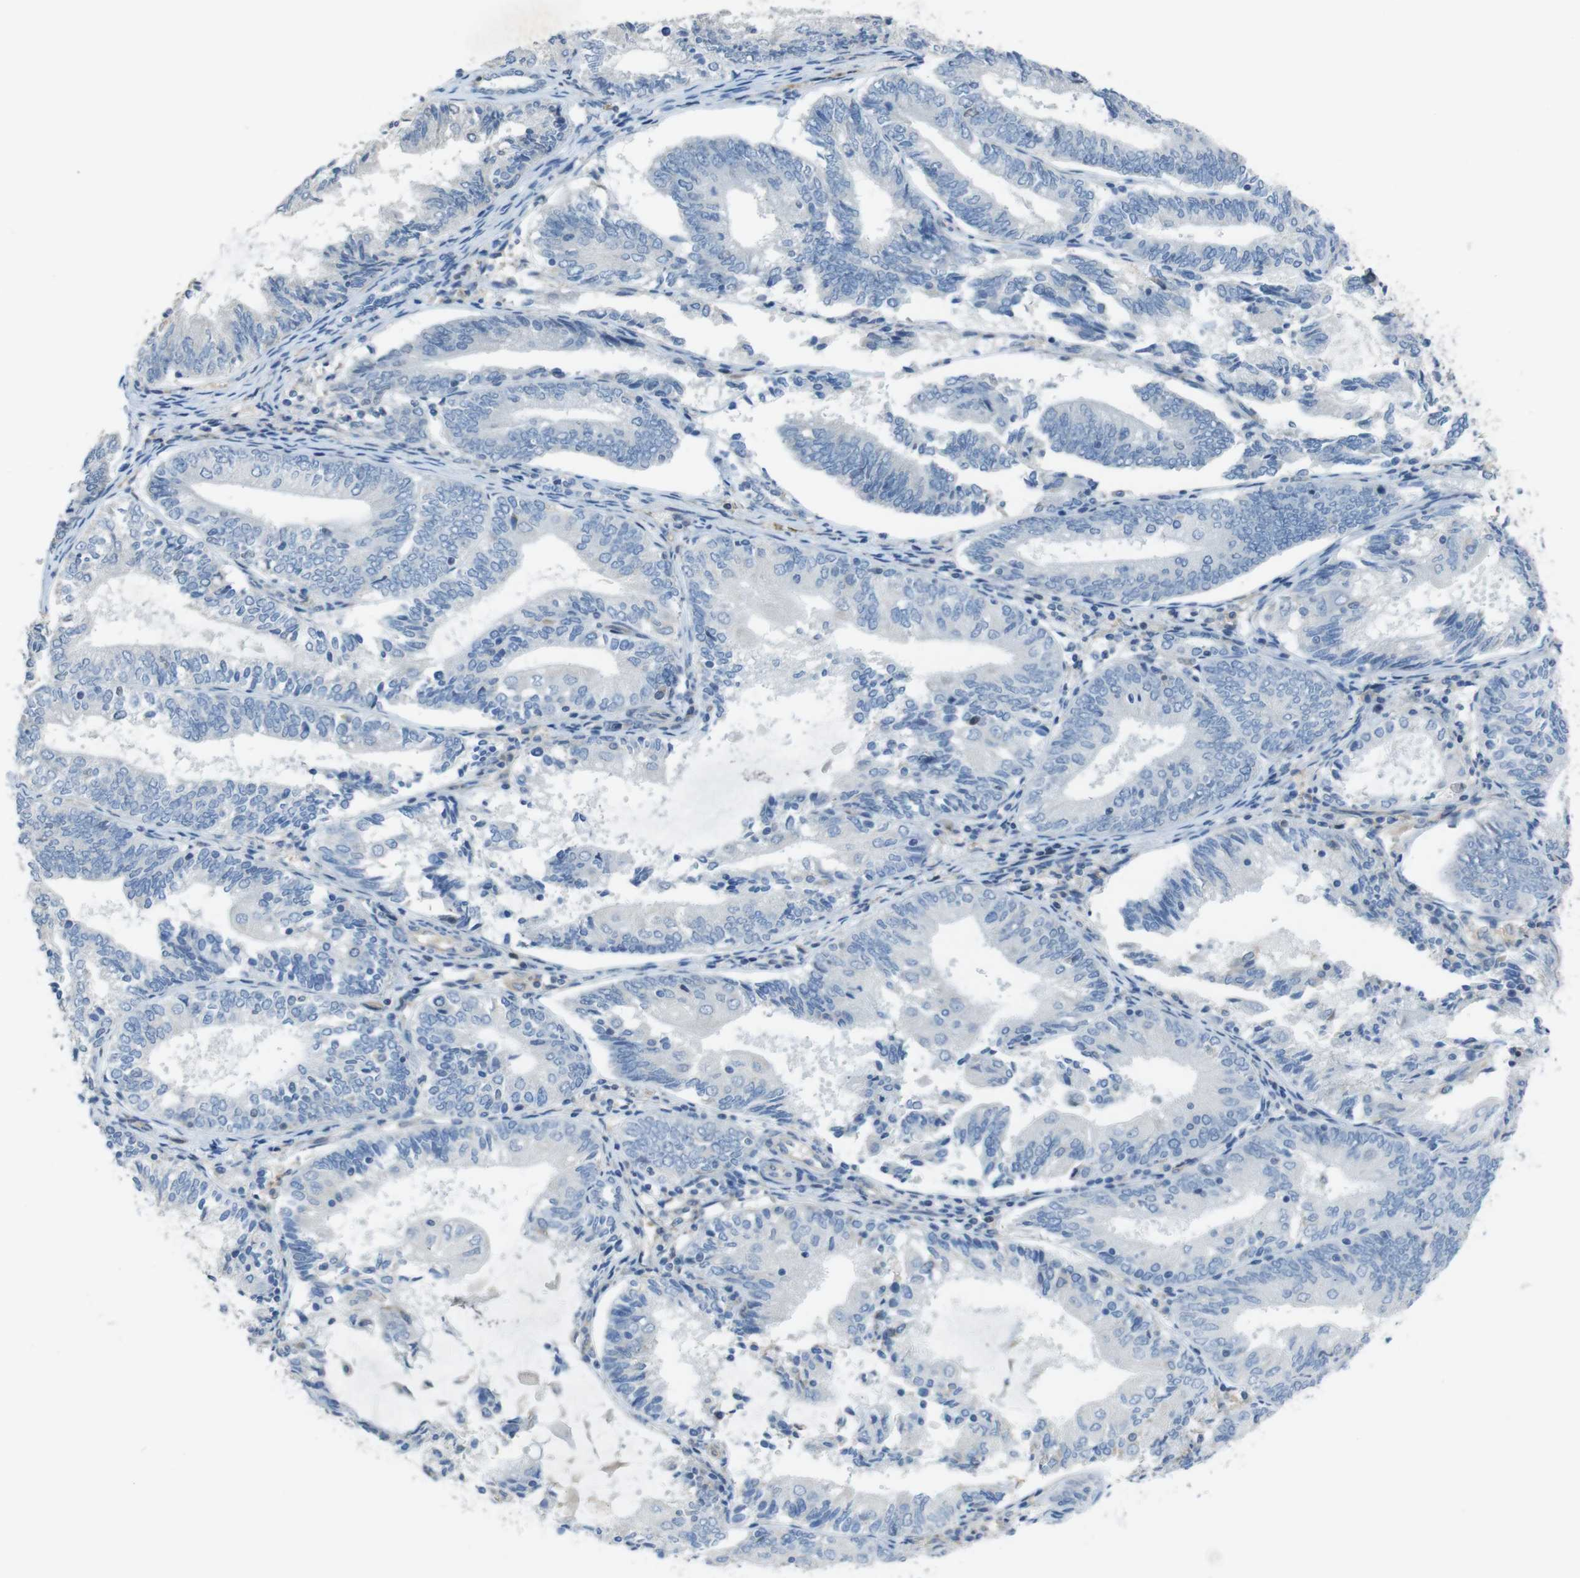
{"staining": {"intensity": "negative", "quantity": "none", "location": "none"}, "tissue": "endometrial cancer", "cell_type": "Tumor cells", "image_type": "cancer", "snomed": [{"axis": "morphology", "description": "Adenocarcinoma, NOS"}, {"axis": "topography", "description": "Endometrium"}], "caption": "High power microscopy histopathology image of an immunohistochemistry photomicrograph of endometrial adenocarcinoma, revealing no significant staining in tumor cells.", "gene": "PCDH10", "patient": {"sex": "female", "age": 81}}